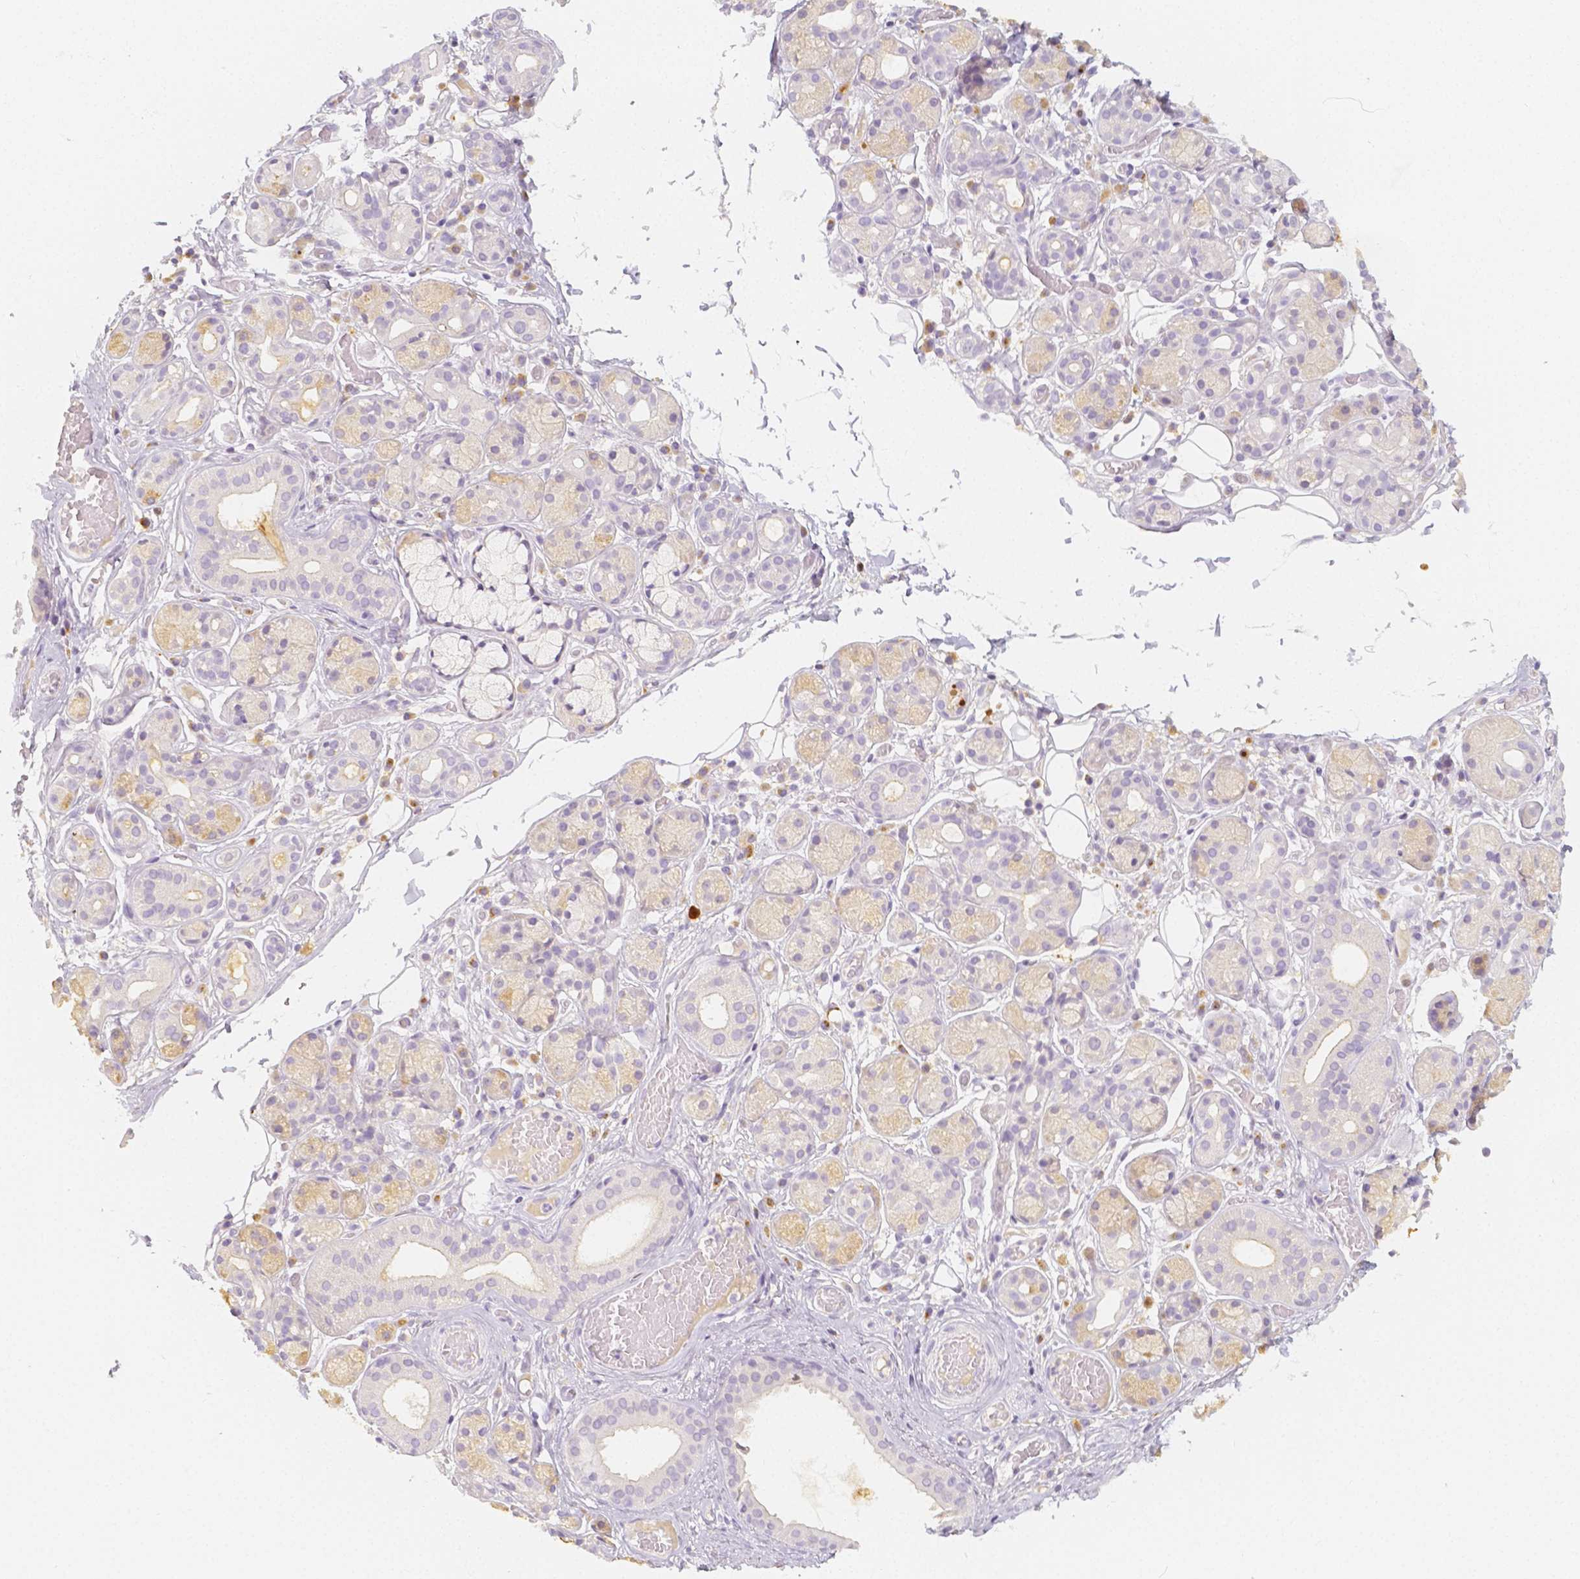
{"staining": {"intensity": "weak", "quantity": "<25%", "location": "cytoplasmic/membranous"}, "tissue": "salivary gland", "cell_type": "Glandular cells", "image_type": "normal", "snomed": [{"axis": "morphology", "description": "Normal tissue, NOS"}, {"axis": "topography", "description": "Salivary gland"}, {"axis": "topography", "description": "Peripheral nerve tissue"}], "caption": "An immunohistochemistry (IHC) image of normal salivary gland is shown. There is no staining in glandular cells of salivary gland. (Immunohistochemistry (ihc), brightfield microscopy, high magnification).", "gene": "BATF", "patient": {"sex": "male", "age": 71}}